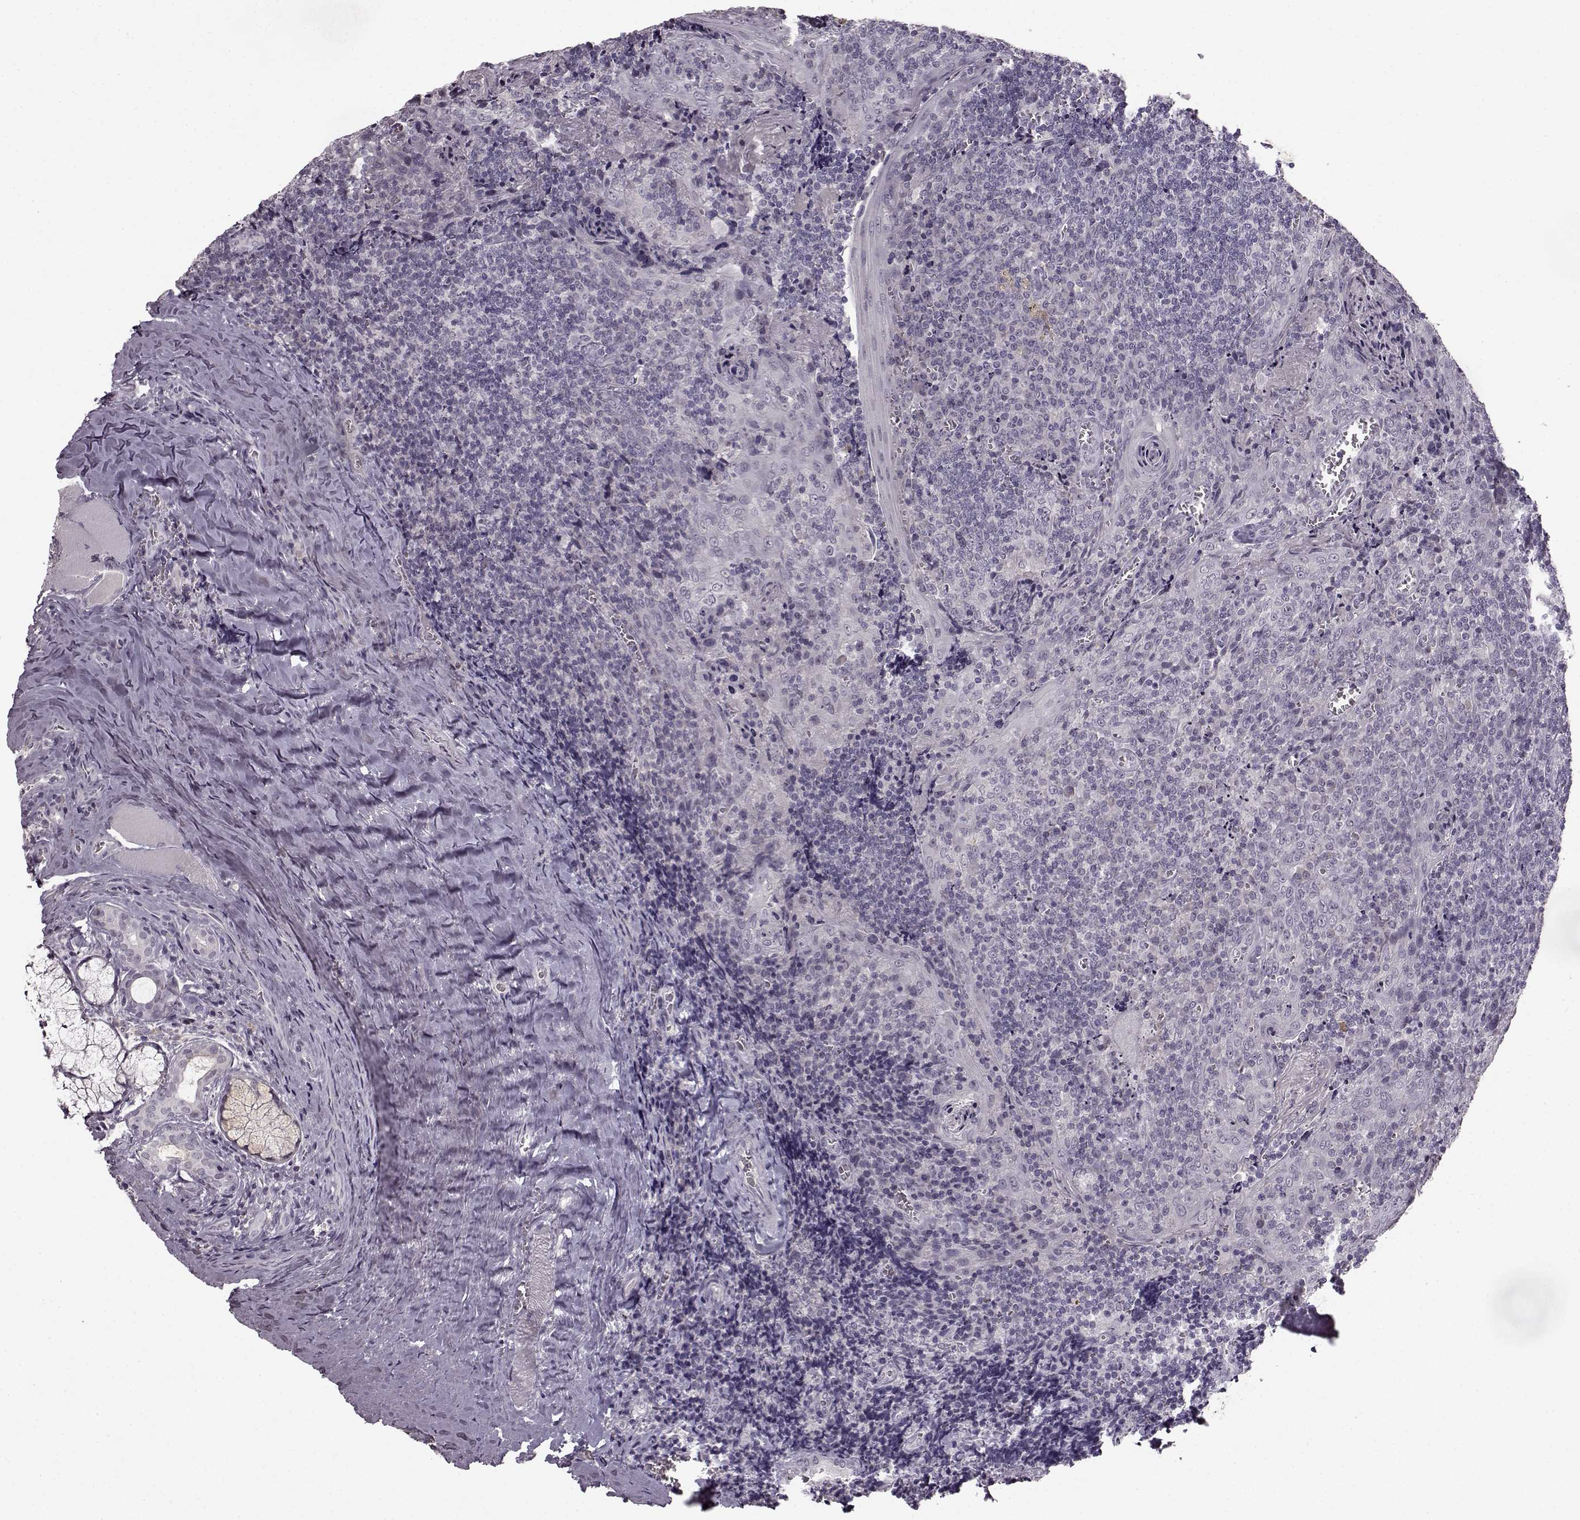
{"staining": {"intensity": "negative", "quantity": "none", "location": "none"}, "tissue": "tonsil", "cell_type": "Germinal center cells", "image_type": "normal", "snomed": [{"axis": "morphology", "description": "Normal tissue, NOS"}, {"axis": "morphology", "description": "Inflammation, NOS"}, {"axis": "topography", "description": "Tonsil"}], "caption": "A high-resolution image shows immunohistochemistry (IHC) staining of unremarkable tonsil, which shows no significant positivity in germinal center cells.", "gene": "LHB", "patient": {"sex": "female", "age": 31}}